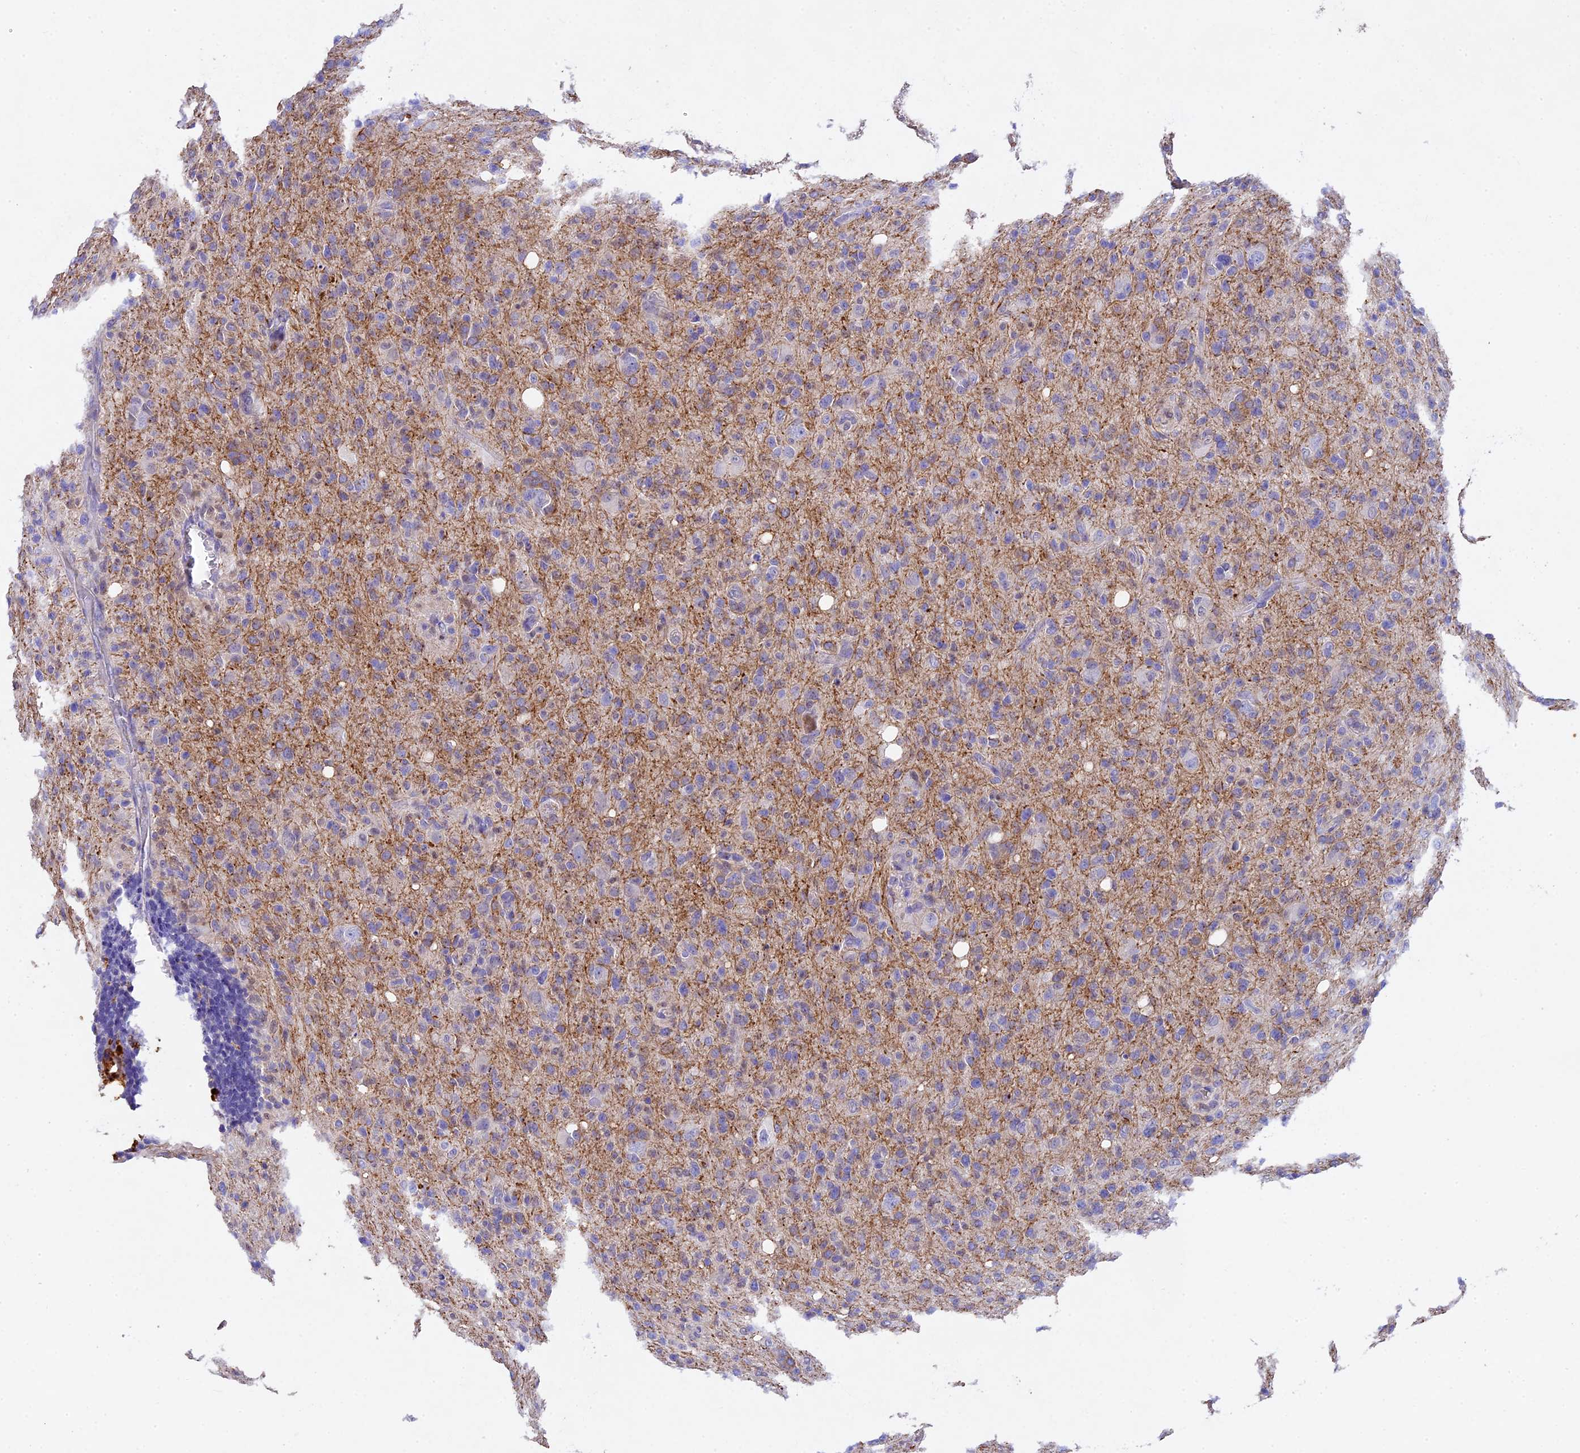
{"staining": {"intensity": "negative", "quantity": "none", "location": "none"}, "tissue": "glioma", "cell_type": "Tumor cells", "image_type": "cancer", "snomed": [{"axis": "morphology", "description": "Glioma, malignant, High grade"}, {"axis": "topography", "description": "Brain"}], "caption": "DAB (3,3'-diaminobenzidine) immunohistochemical staining of human glioma shows no significant staining in tumor cells.", "gene": "TGDS", "patient": {"sex": "female", "age": 57}}